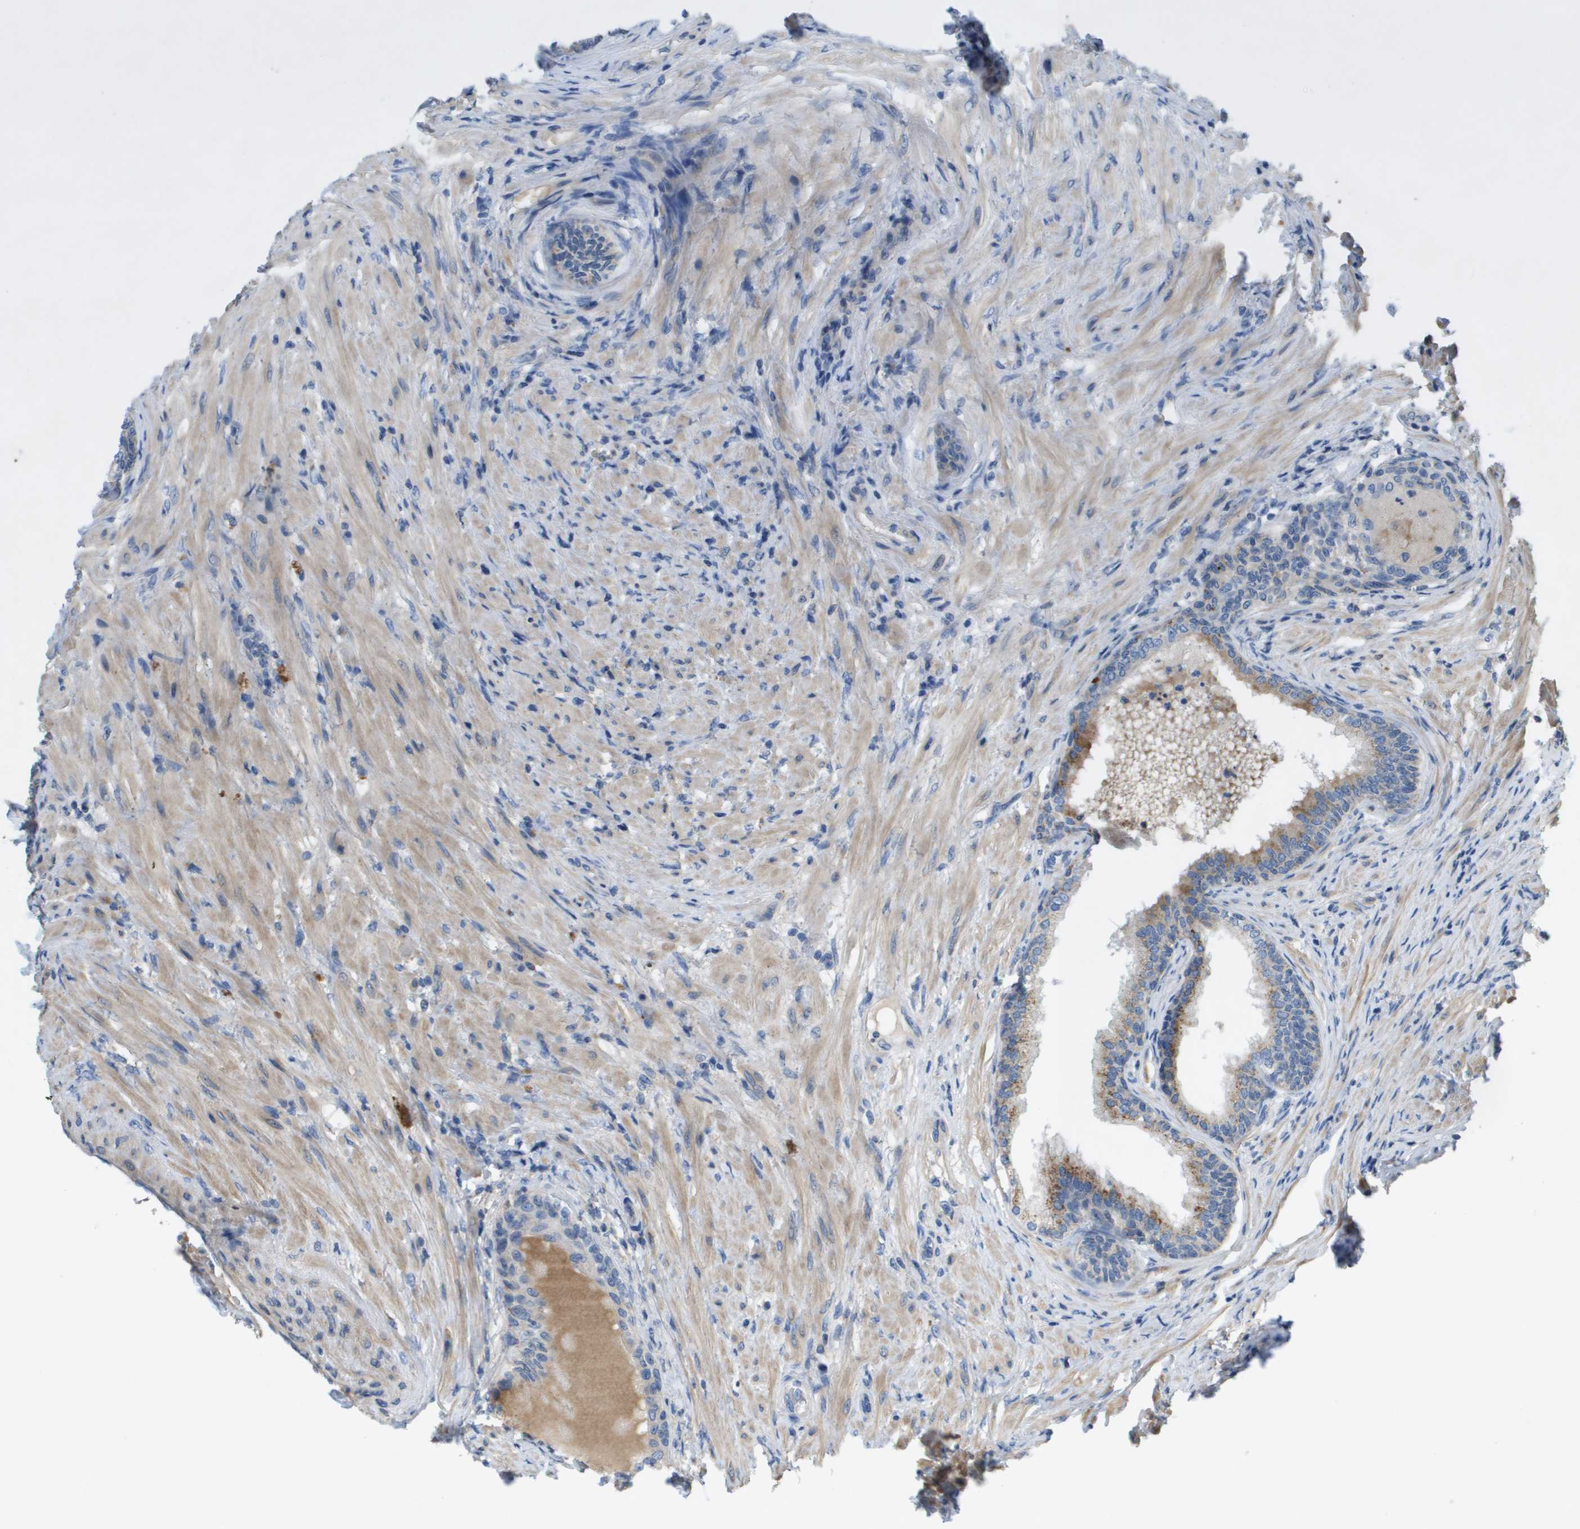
{"staining": {"intensity": "weak", "quantity": "25%-75%", "location": "cytoplasmic/membranous"}, "tissue": "prostate", "cell_type": "Glandular cells", "image_type": "normal", "snomed": [{"axis": "morphology", "description": "Normal tissue, NOS"}, {"axis": "topography", "description": "Prostate"}], "caption": "Immunohistochemical staining of benign prostate reveals weak cytoplasmic/membranous protein positivity in about 25%-75% of glandular cells.", "gene": "B3GNT5", "patient": {"sex": "male", "age": 76}}